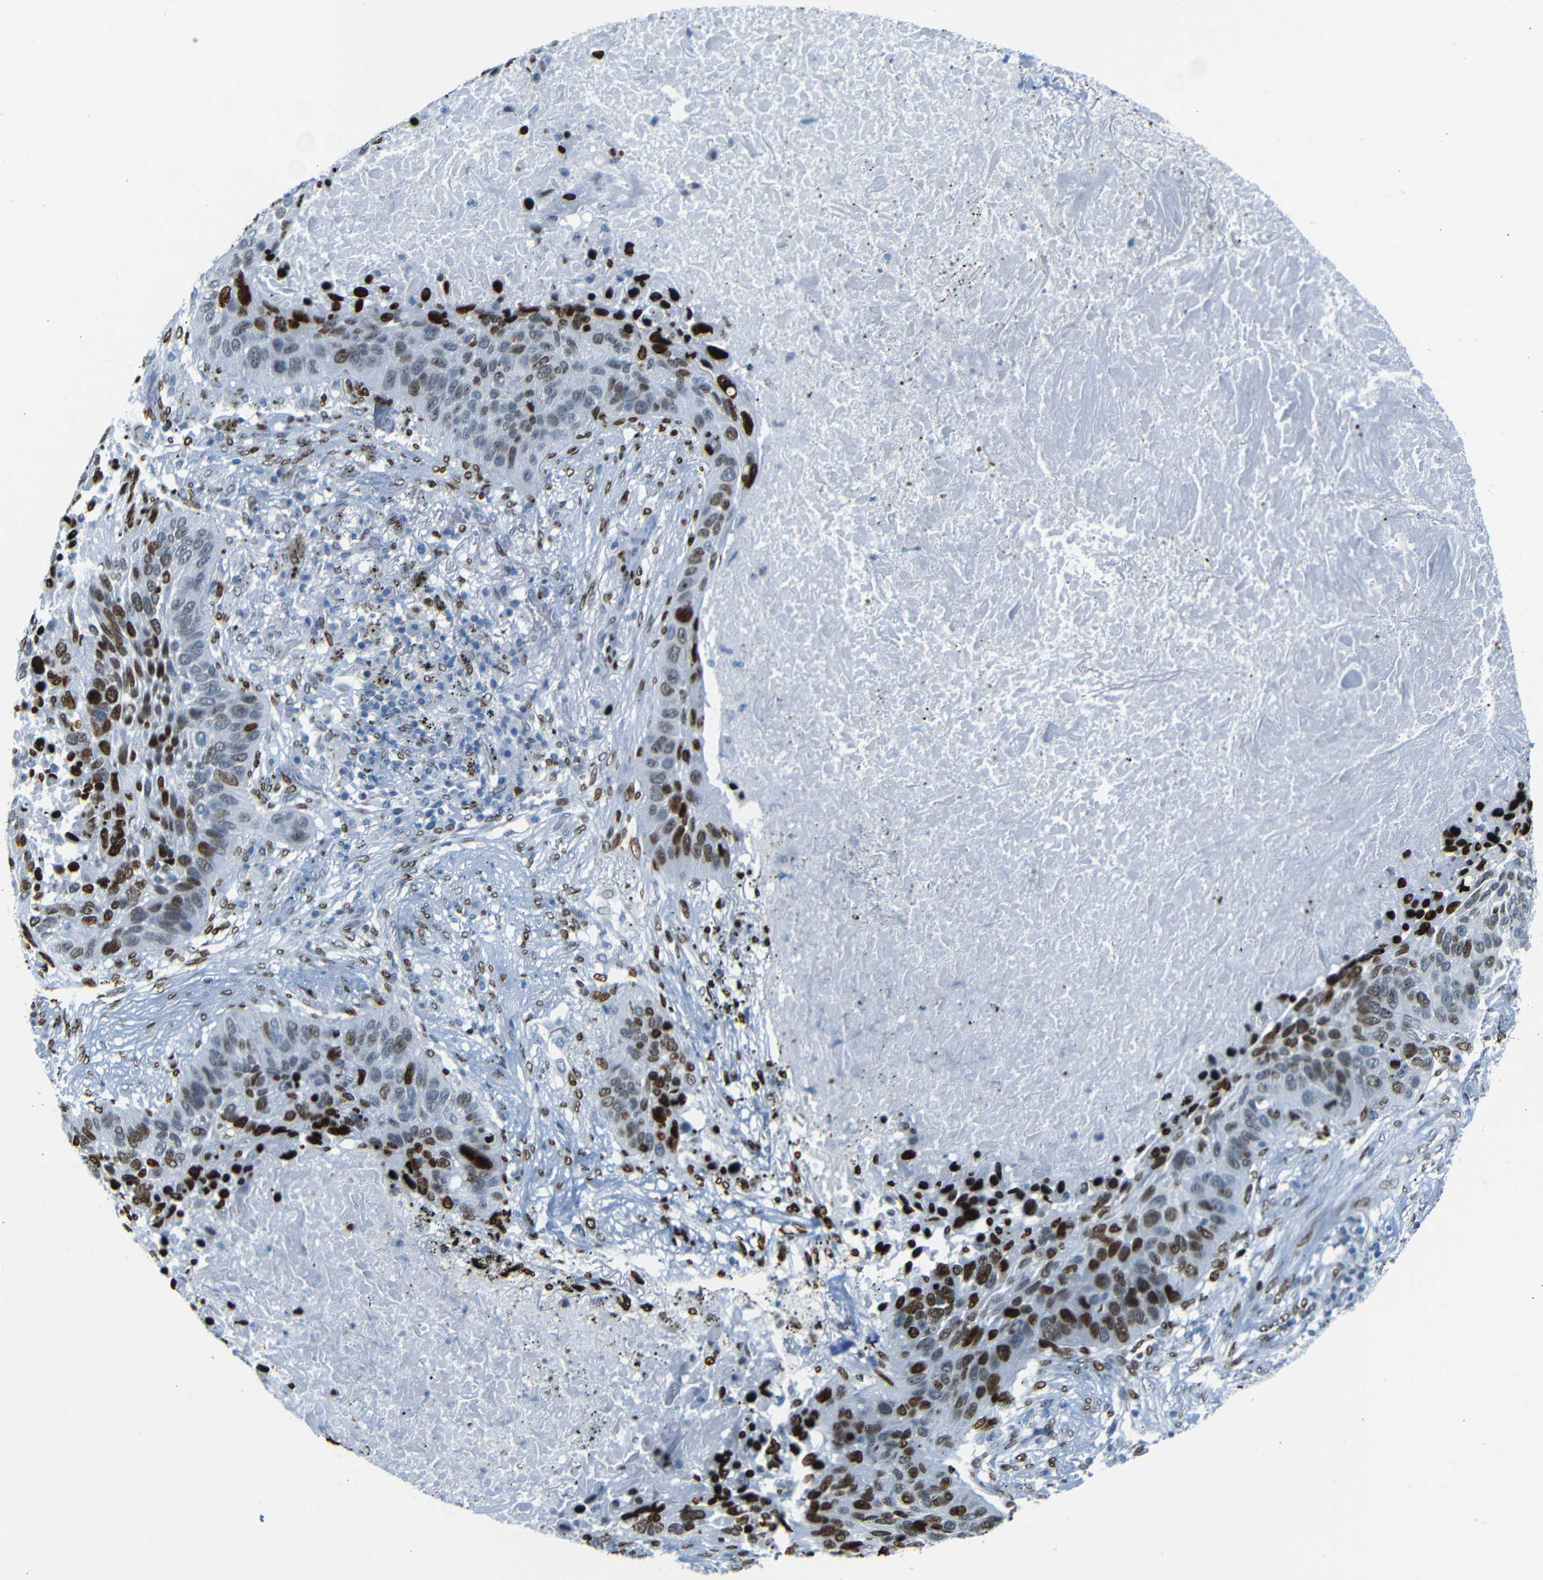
{"staining": {"intensity": "strong", "quantity": ">75%", "location": "nuclear"}, "tissue": "lung cancer", "cell_type": "Tumor cells", "image_type": "cancer", "snomed": [{"axis": "morphology", "description": "Squamous cell carcinoma, NOS"}, {"axis": "topography", "description": "Lung"}], "caption": "A histopathology image of human lung squamous cell carcinoma stained for a protein demonstrates strong nuclear brown staining in tumor cells.", "gene": "NPIPB15", "patient": {"sex": "male", "age": 57}}